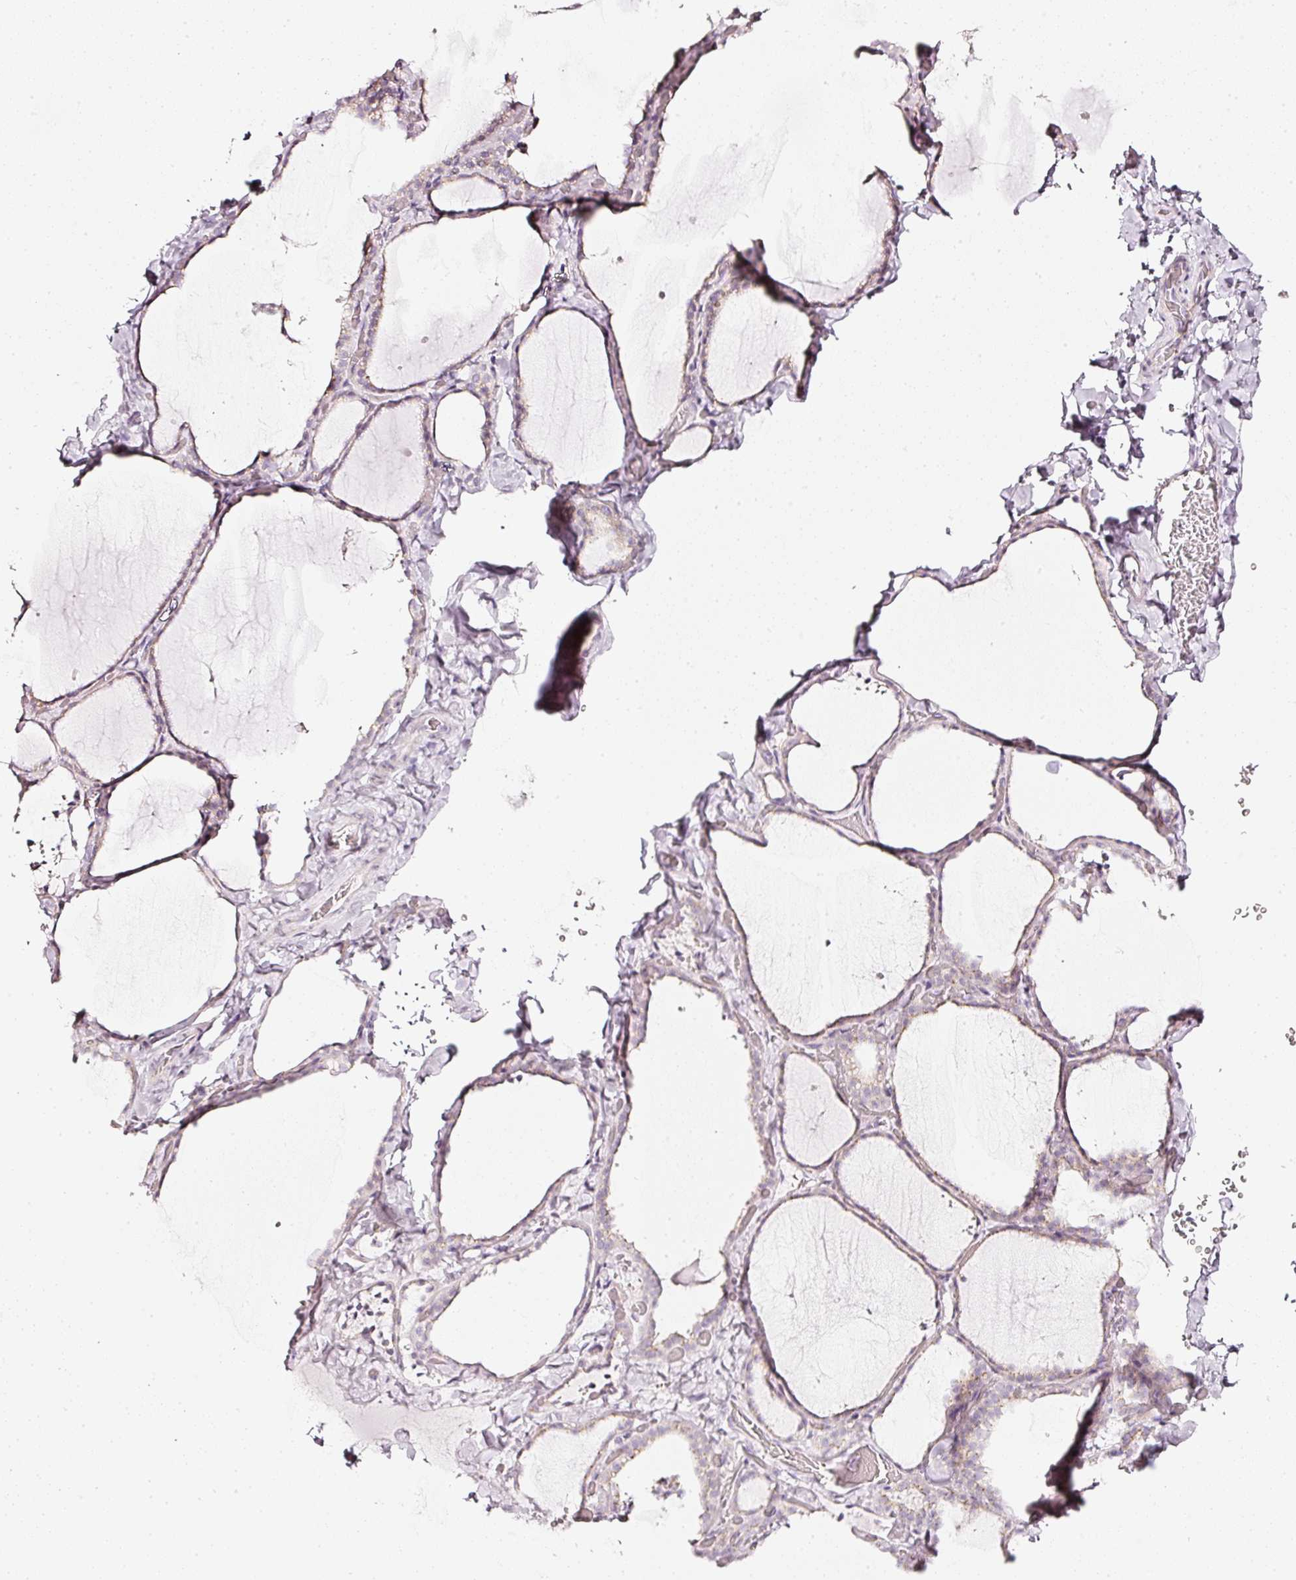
{"staining": {"intensity": "weak", "quantity": "<25%", "location": "cytoplasmic/membranous"}, "tissue": "thyroid gland", "cell_type": "Glandular cells", "image_type": "normal", "snomed": [{"axis": "morphology", "description": "Normal tissue, NOS"}, {"axis": "topography", "description": "Thyroid gland"}], "caption": "High power microscopy image of an immunohistochemistry (IHC) photomicrograph of unremarkable thyroid gland, revealing no significant expression in glandular cells.", "gene": "SDF4", "patient": {"sex": "female", "age": 22}}